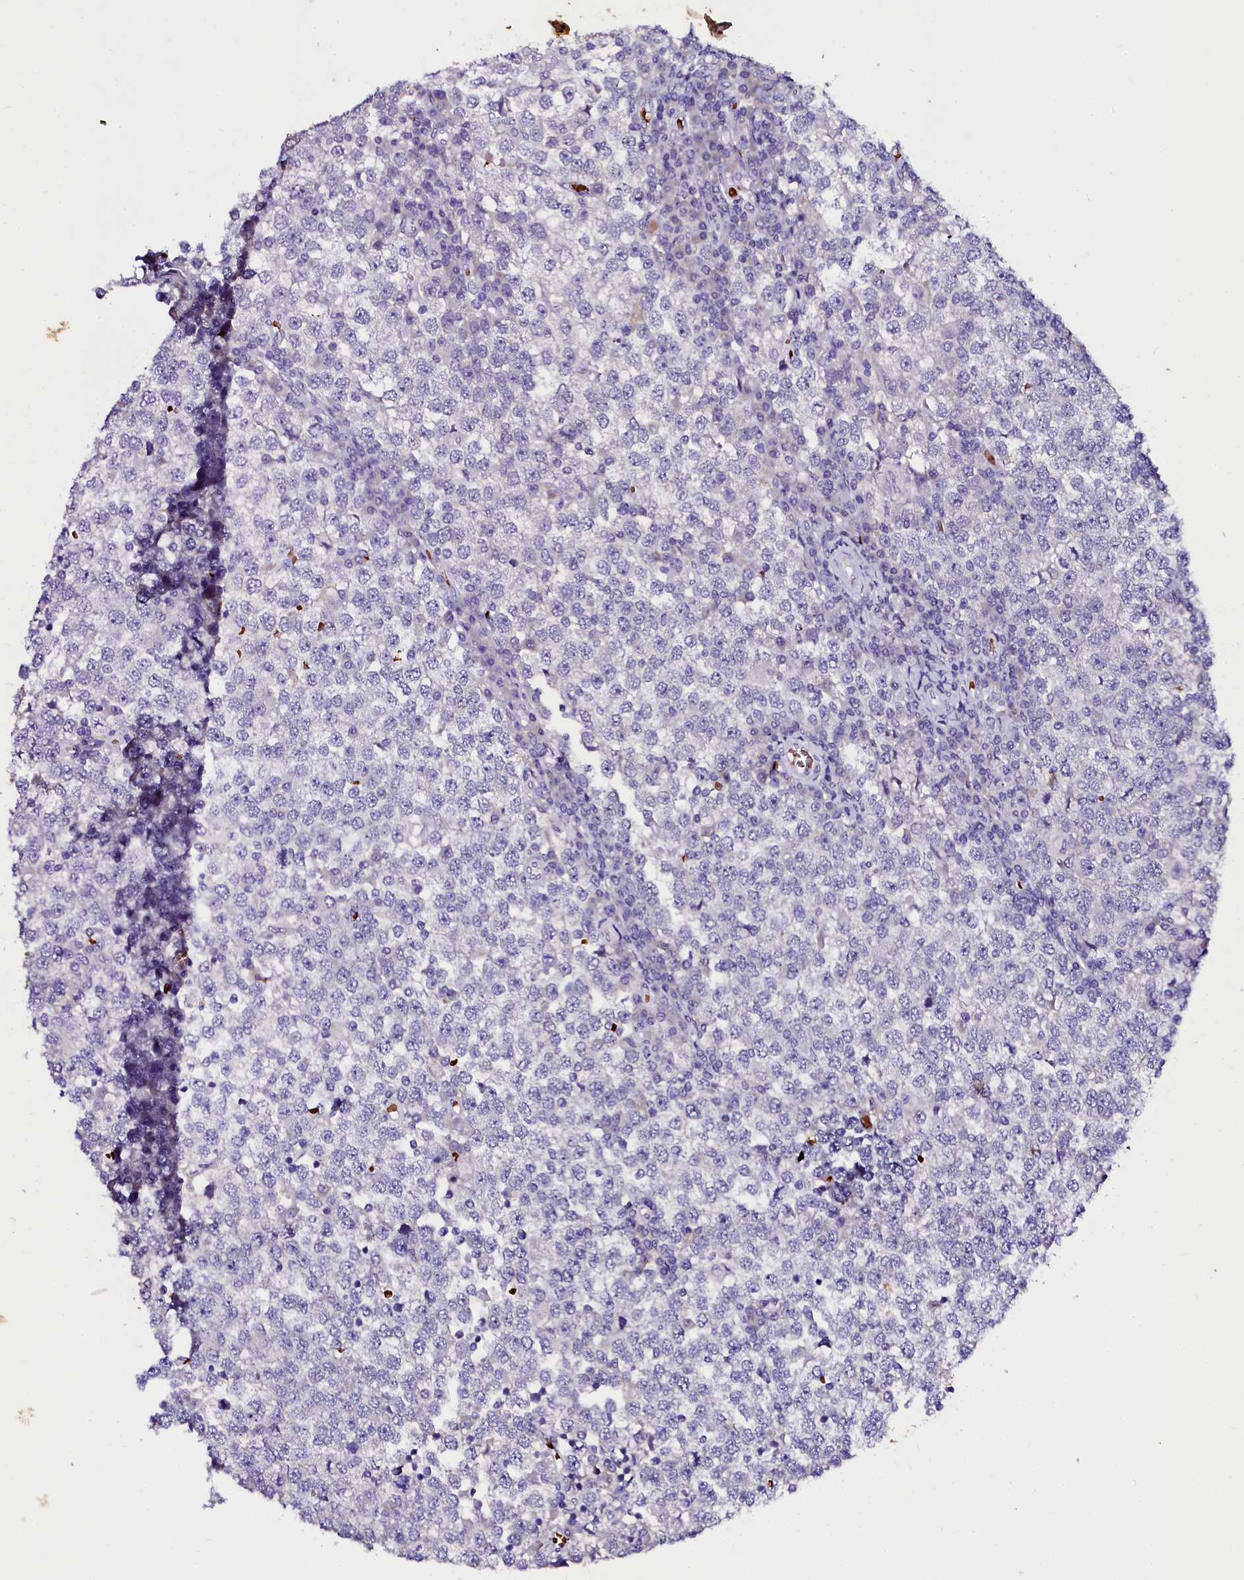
{"staining": {"intensity": "negative", "quantity": "none", "location": "none"}, "tissue": "testis cancer", "cell_type": "Tumor cells", "image_type": "cancer", "snomed": [{"axis": "morphology", "description": "Seminoma, NOS"}, {"axis": "topography", "description": "Testis"}], "caption": "The image displays no significant expression in tumor cells of testis cancer (seminoma).", "gene": "CTDSPL2", "patient": {"sex": "male", "age": 65}}